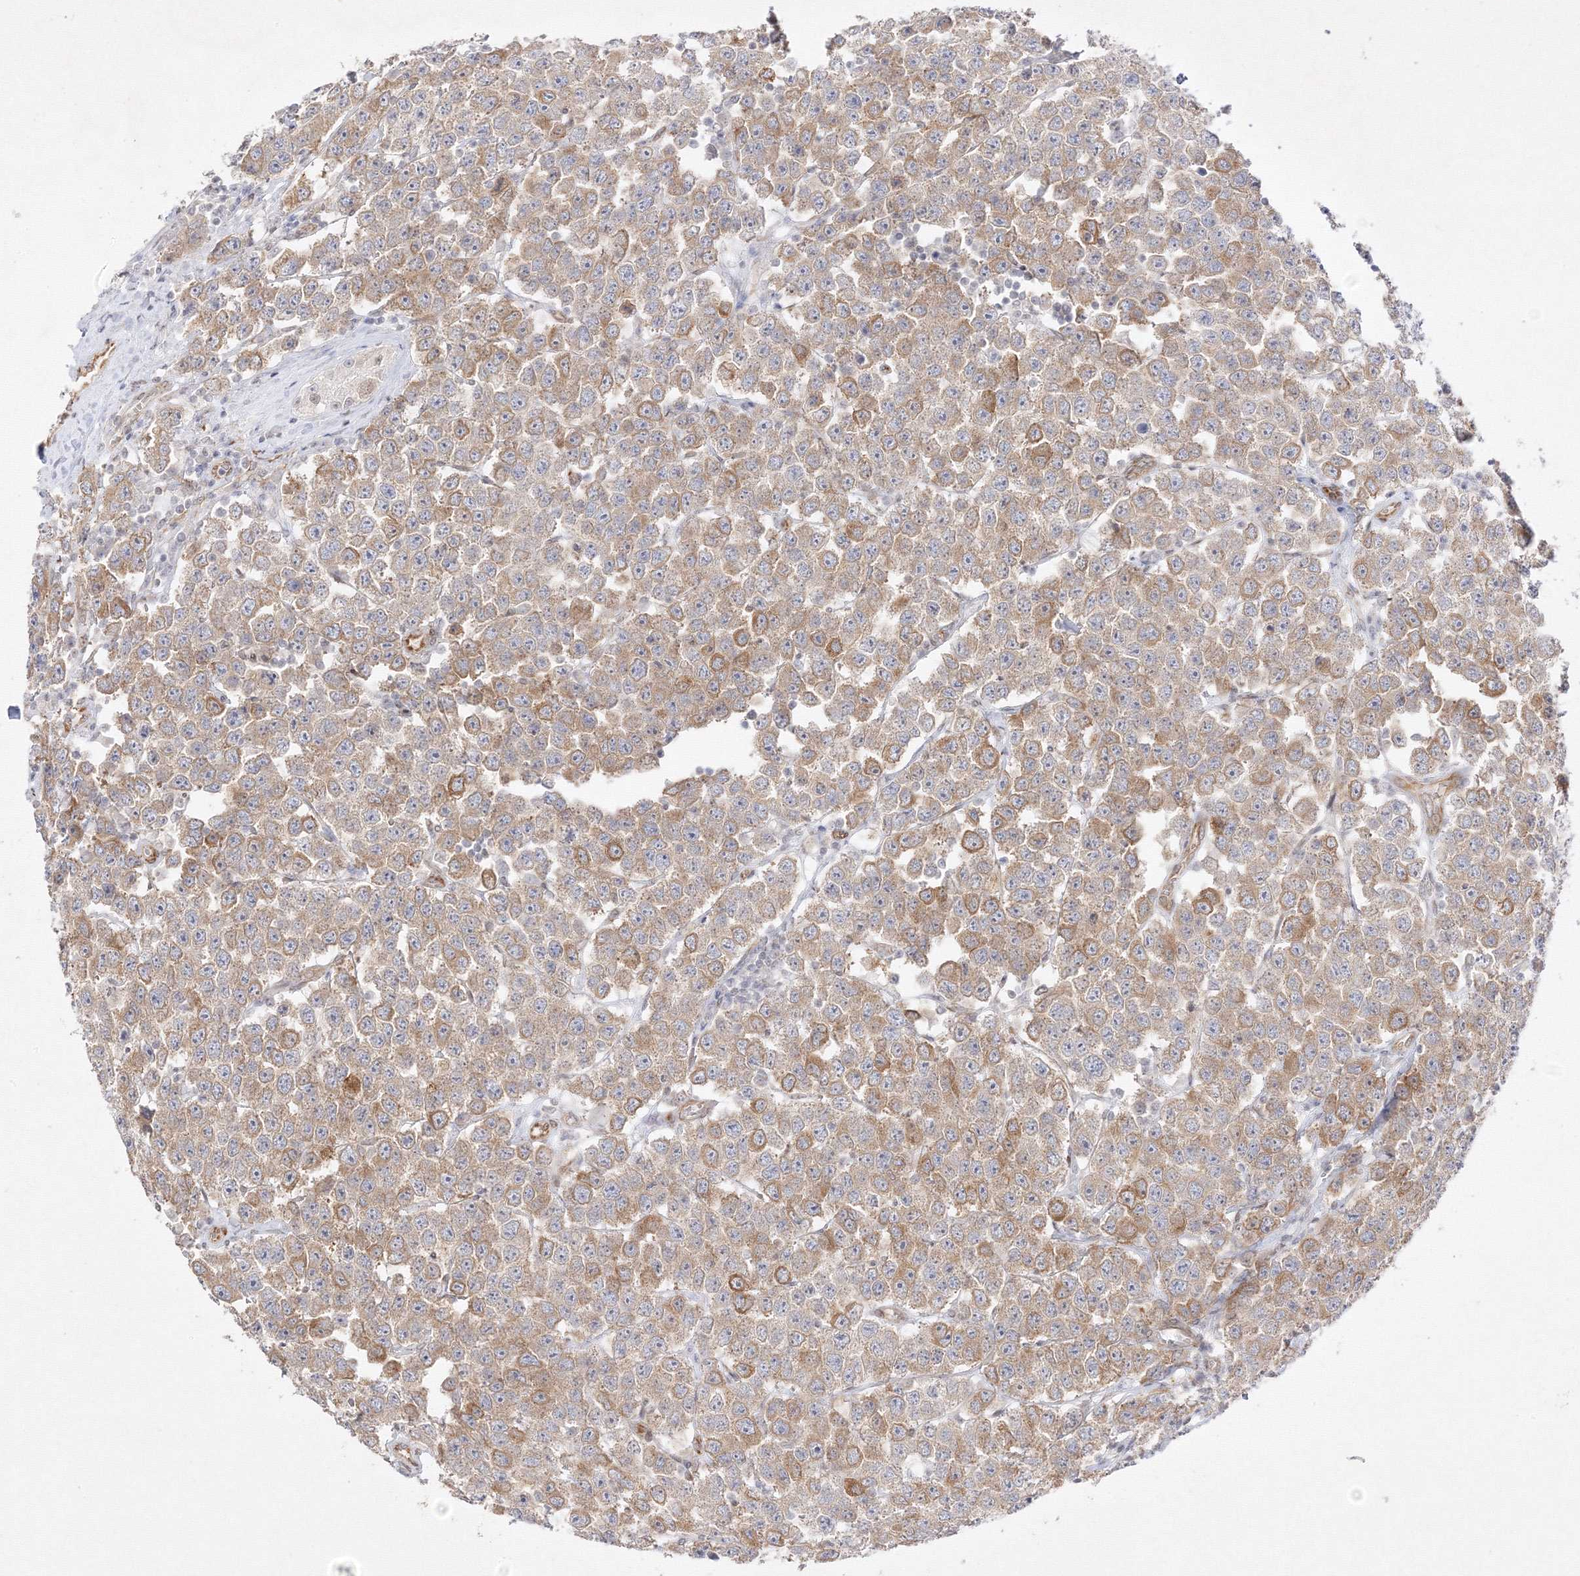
{"staining": {"intensity": "moderate", "quantity": ">75%", "location": "cytoplasmic/membranous"}, "tissue": "testis cancer", "cell_type": "Tumor cells", "image_type": "cancer", "snomed": [{"axis": "morphology", "description": "Seminoma, NOS"}, {"axis": "topography", "description": "Testis"}], "caption": "Immunohistochemistry (IHC) (DAB (3,3'-diaminobenzidine)) staining of human testis cancer shows moderate cytoplasmic/membranous protein expression in approximately >75% of tumor cells.", "gene": "C2CD2", "patient": {"sex": "male", "age": 28}}